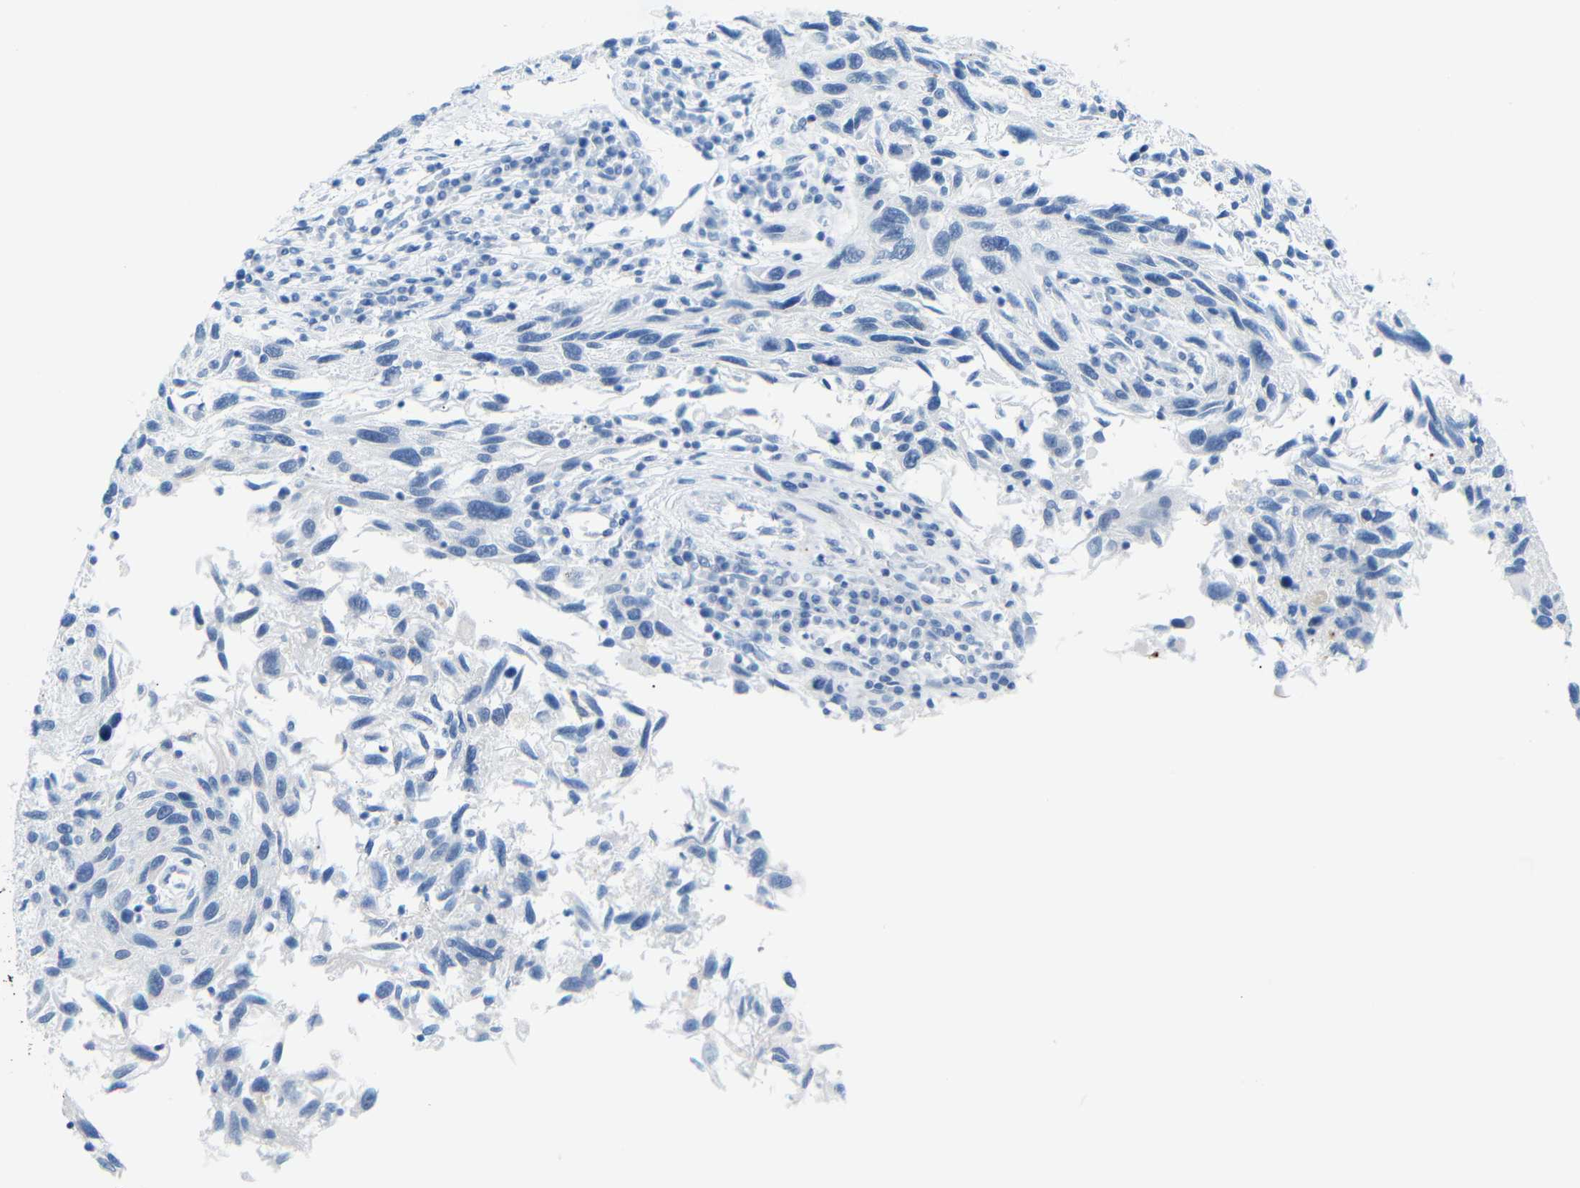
{"staining": {"intensity": "negative", "quantity": "none", "location": "none"}, "tissue": "melanoma", "cell_type": "Tumor cells", "image_type": "cancer", "snomed": [{"axis": "morphology", "description": "Malignant melanoma, NOS"}, {"axis": "topography", "description": "Skin"}], "caption": "The IHC micrograph has no significant staining in tumor cells of malignant melanoma tissue. (Stains: DAB (3,3'-diaminobenzidine) IHC with hematoxylin counter stain, Microscopy: brightfield microscopy at high magnification).", "gene": "DYNAP", "patient": {"sex": "male", "age": 53}}